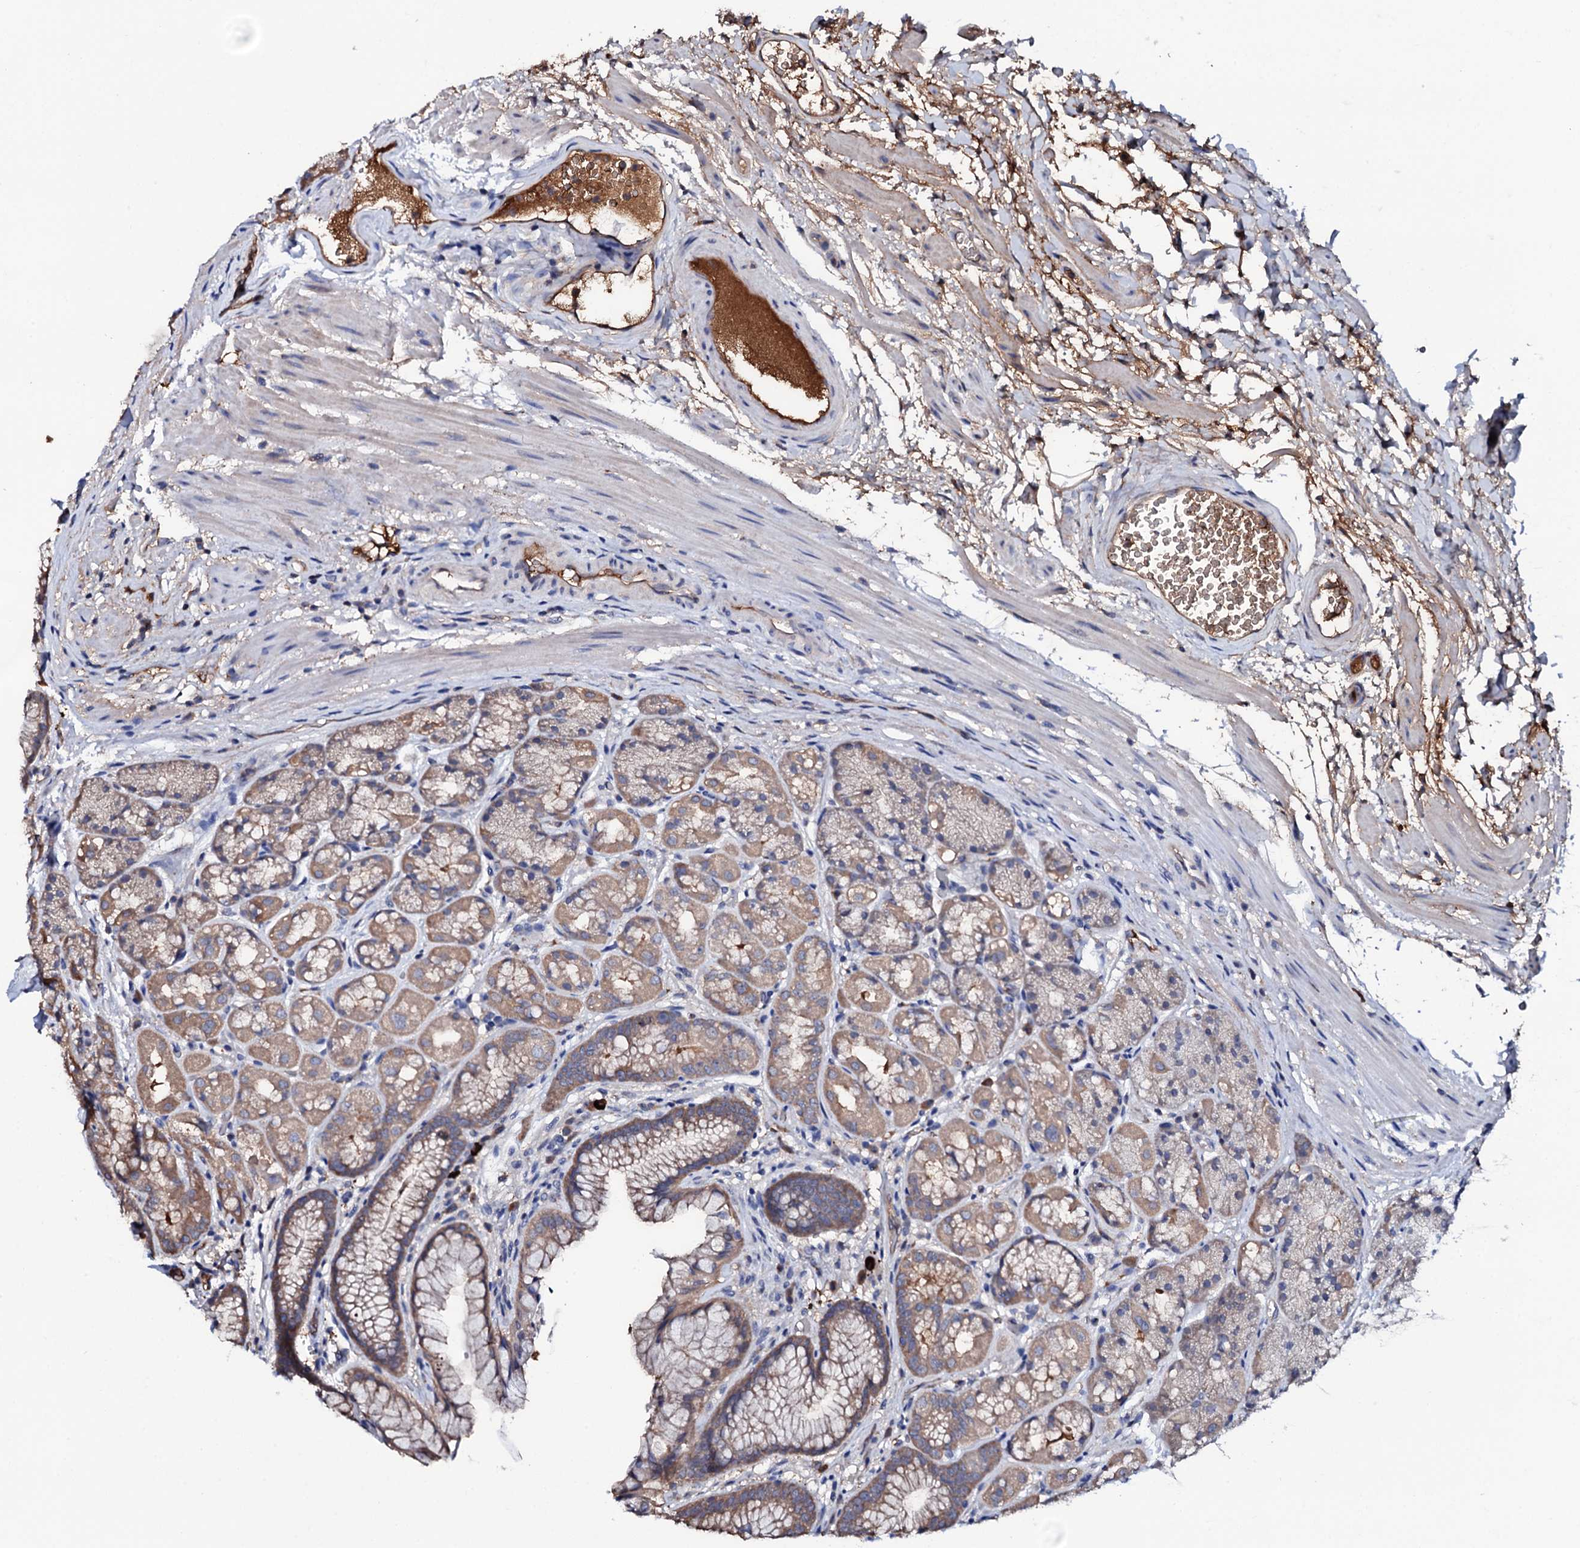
{"staining": {"intensity": "weak", "quantity": ">75%", "location": "cytoplasmic/membranous"}, "tissue": "stomach", "cell_type": "Glandular cells", "image_type": "normal", "snomed": [{"axis": "morphology", "description": "Normal tissue, NOS"}, {"axis": "topography", "description": "Stomach"}], "caption": "Benign stomach shows weak cytoplasmic/membranous expression in approximately >75% of glandular cells.", "gene": "TCAF2C", "patient": {"sex": "male", "age": 63}}